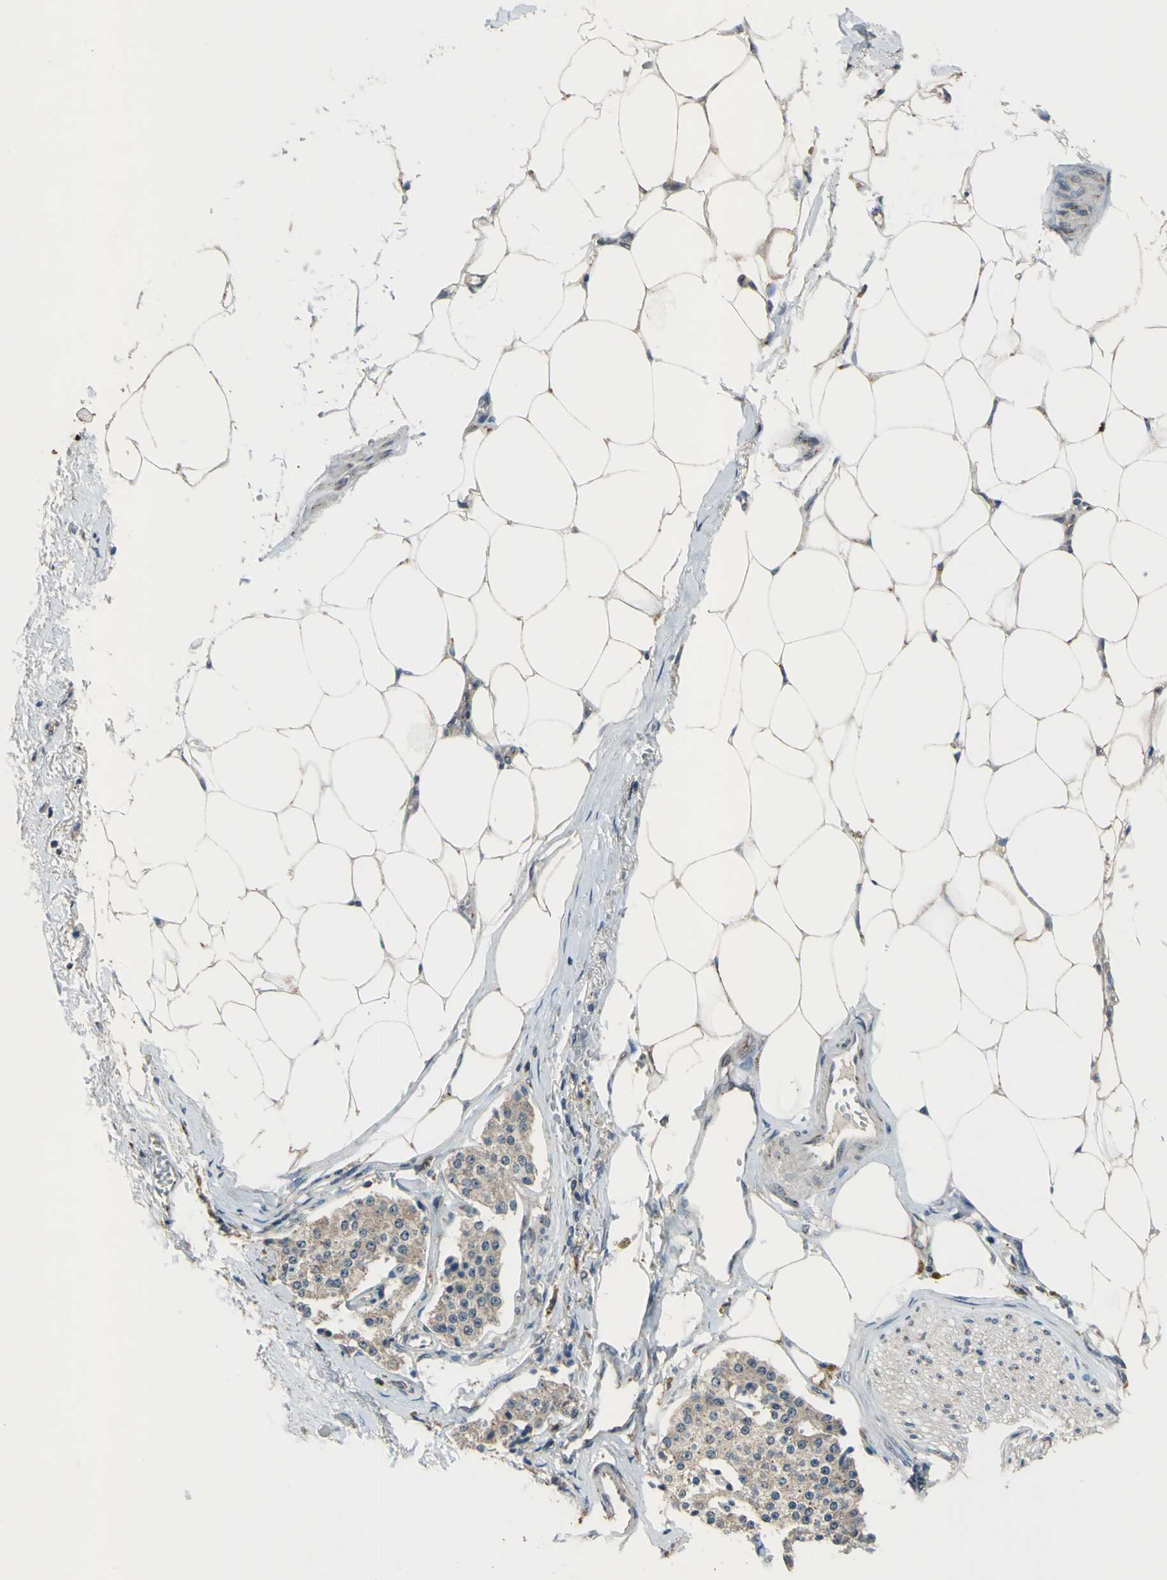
{"staining": {"intensity": "weak", "quantity": ">75%", "location": "cytoplasmic/membranous"}, "tissue": "carcinoid", "cell_type": "Tumor cells", "image_type": "cancer", "snomed": [{"axis": "morphology", "description": "Carcinoid, malignant, NOS"}, {"axis": "topography", "description": "Colon"}], "caption": "An IHC image of tumor tissue is shown. Protein staining in brown shows weak cytoplasmic/membranous positivity in carcinoid within tumor cells.", "gene": "NFKBIE", "patient": {"sex": "female", "age": 61}}